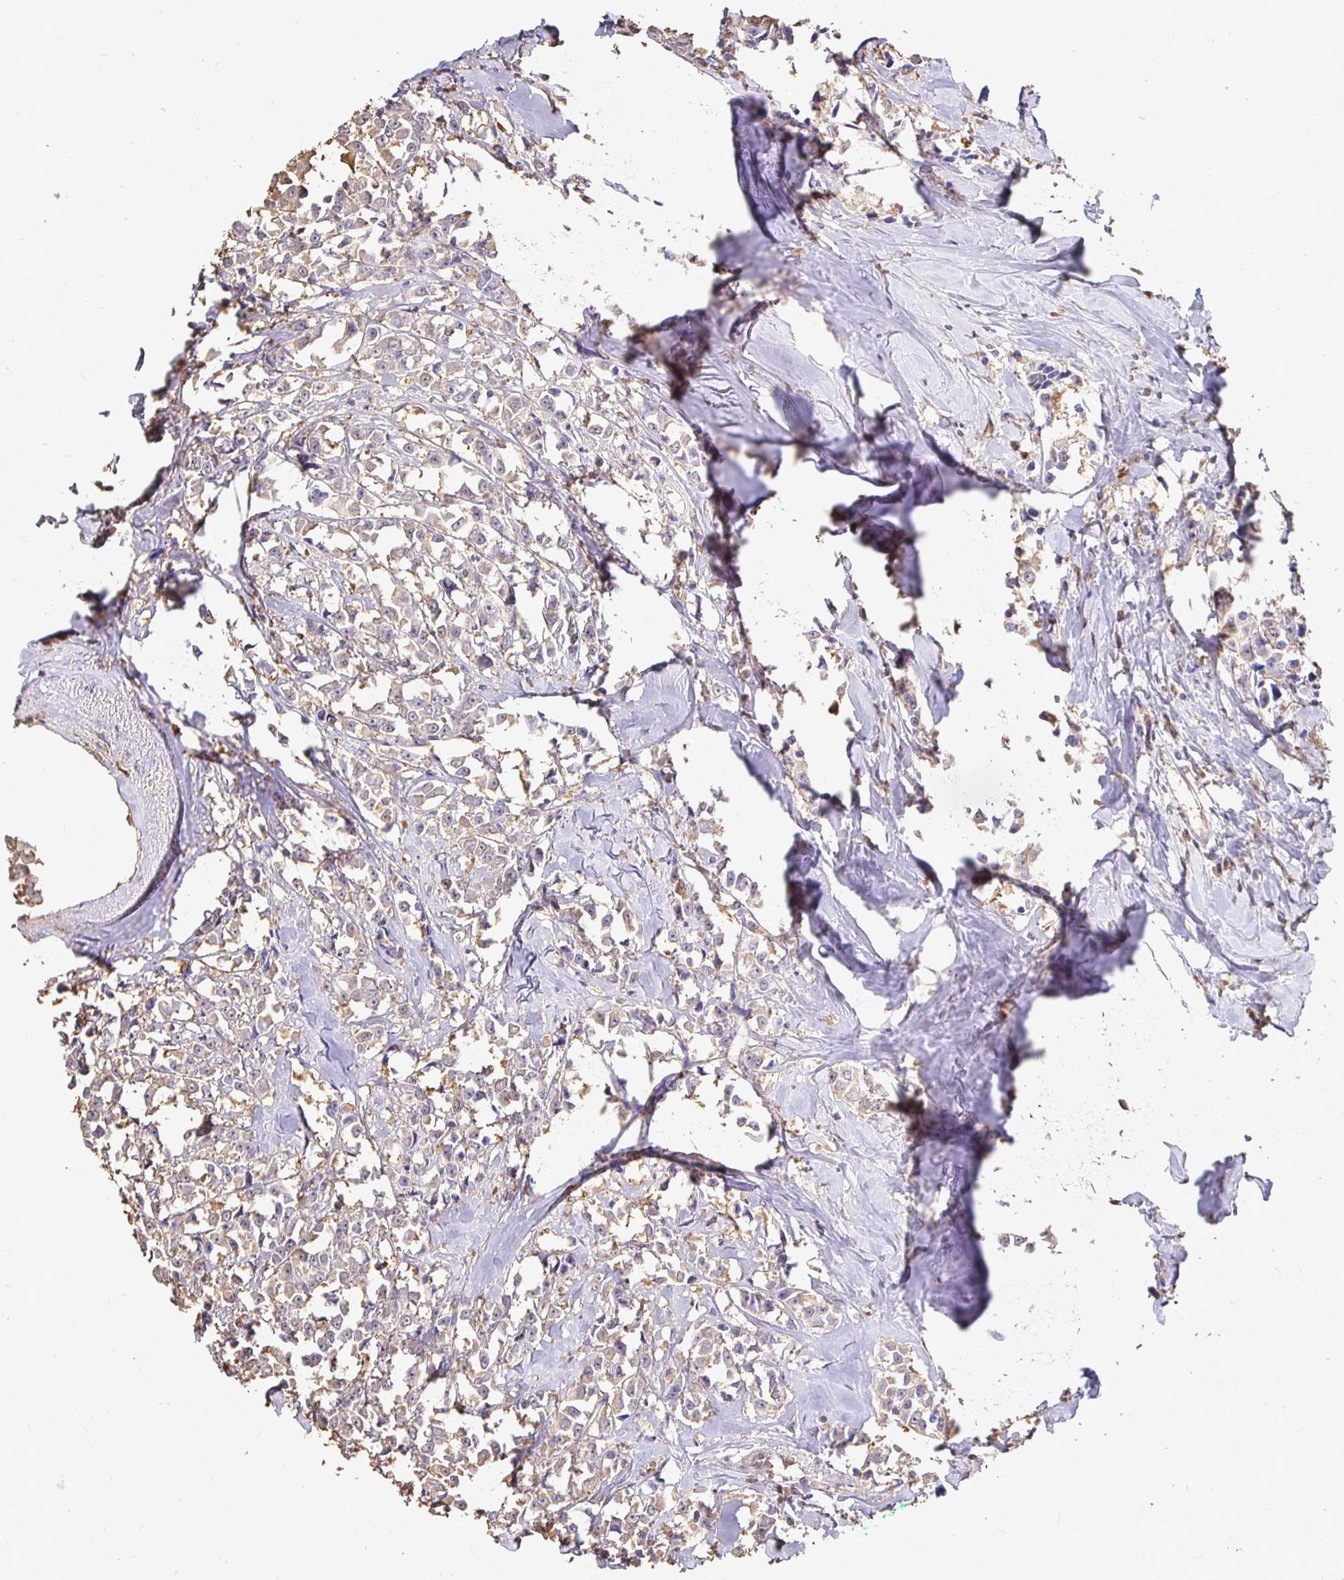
{"staining": {"intensity": "weak", "quantity": "25%-75%", "location": "cytoplasmic/membranous"}, "tissue": "breast cancer", "cell_type": "Tumor cells", "image_type": "cancer", "snomed": [{"axis": "morphology", "description": "Duct carcinoma"}, {"axis": "topography", "description": "Breast"}], "caption": "DAB (3,3'-diaminobenzidine) immunohistochemical staining of human breast intraductal carcinoma displays weak cytoplasmic/membranous protein positivity in approximately 25%-75% of tumor cells.", "gene": "MAPK8IP3", "patient": {"sex": "female", "age": 80}}